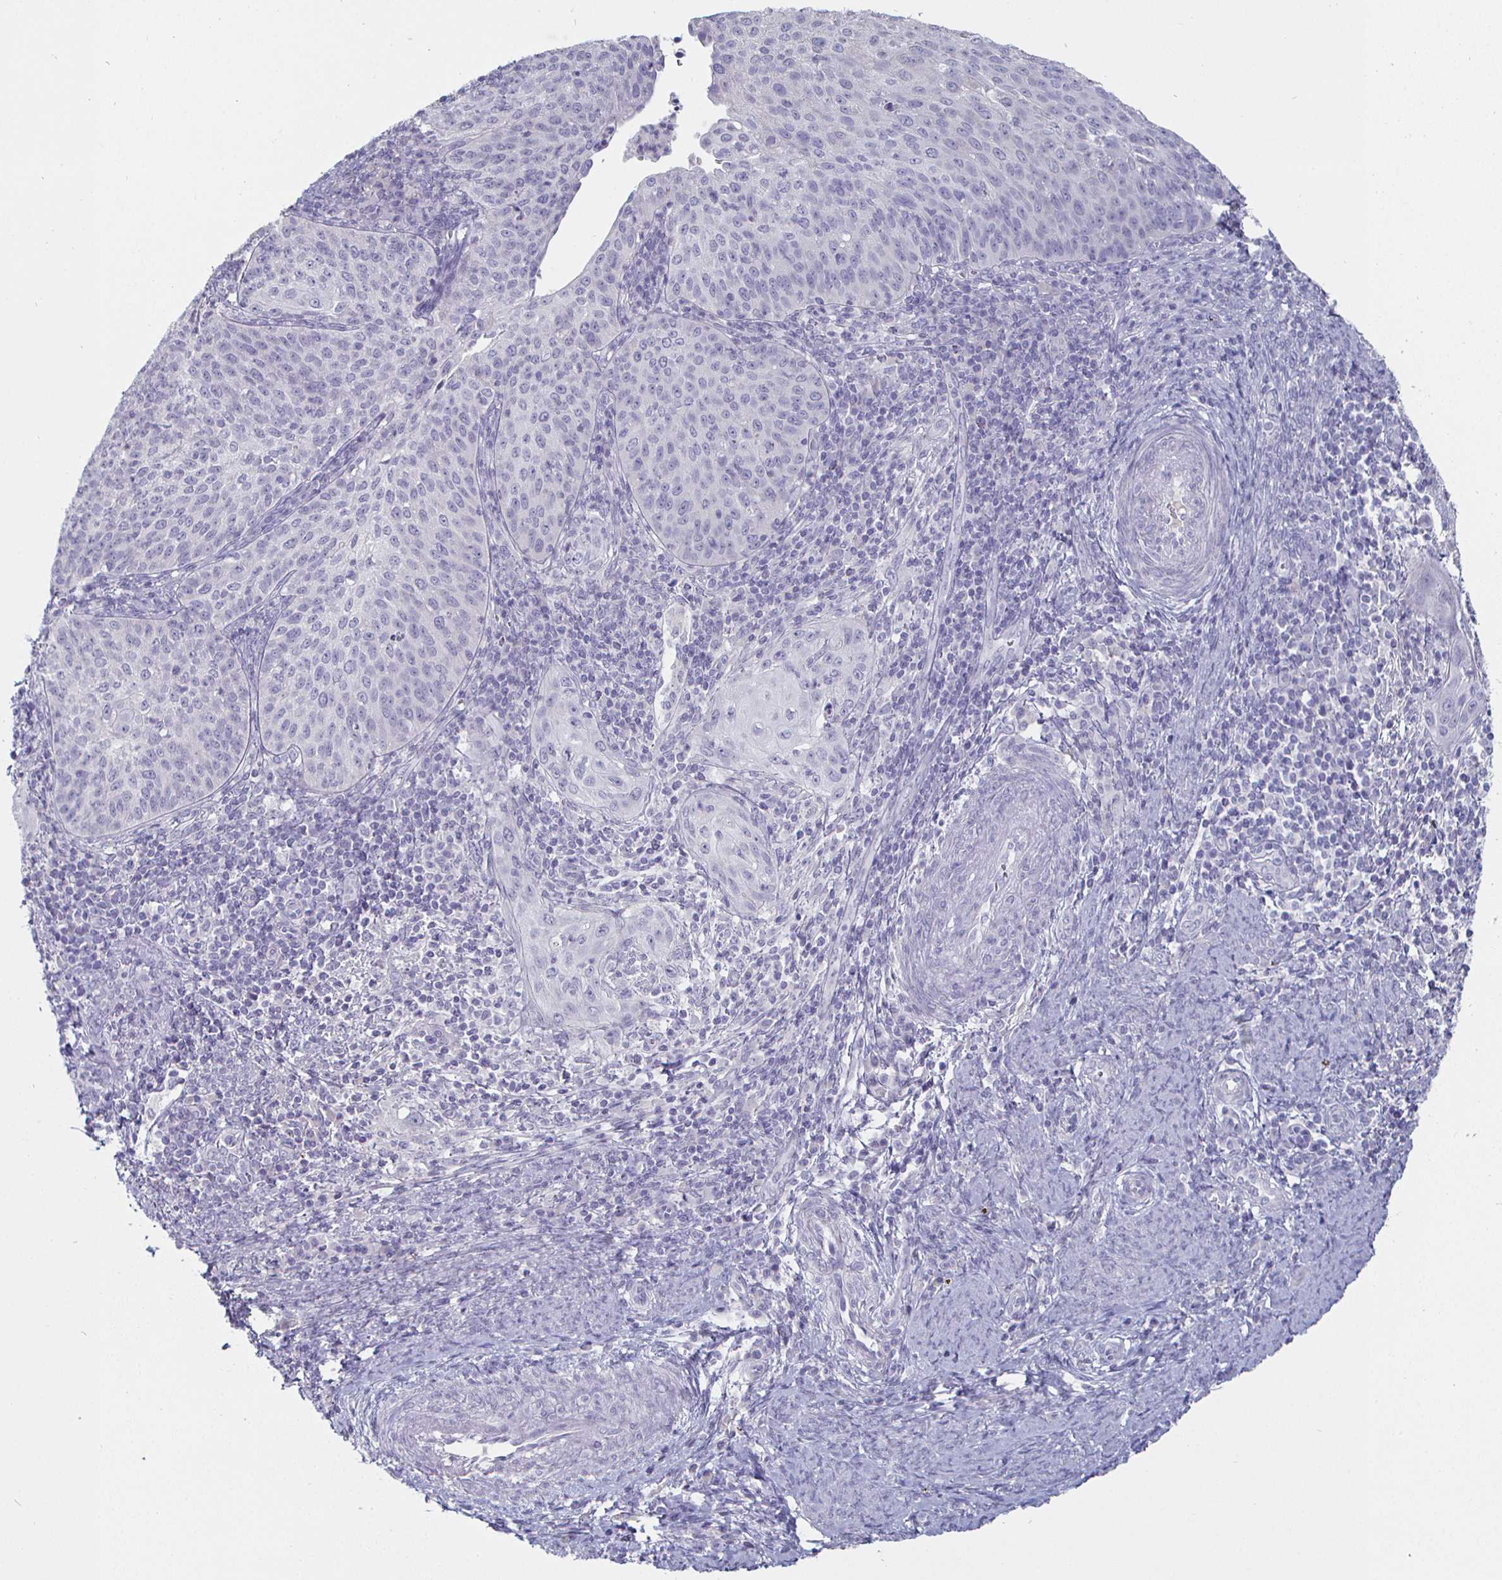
{"staining": {"intensity": "negative", "quantity": "none", "location": "none"}, "tissue": "cervical cancer", "cell_type": "Tumor cells", "image_type": "cancer", "snomed": [{"axis": "morphology", "description": "Squamous cell carcinoma, NOS"}, {"axis": "topography", "description": "Cervix"}], "caption": "A high-resolution image shows immunohistochemistry (IHC) staining of cervical cancer, which demonstrates no significant positivity in tumor cells.", "gene": "ENPP1", "patient": {"sex": "female", "age": 30}}